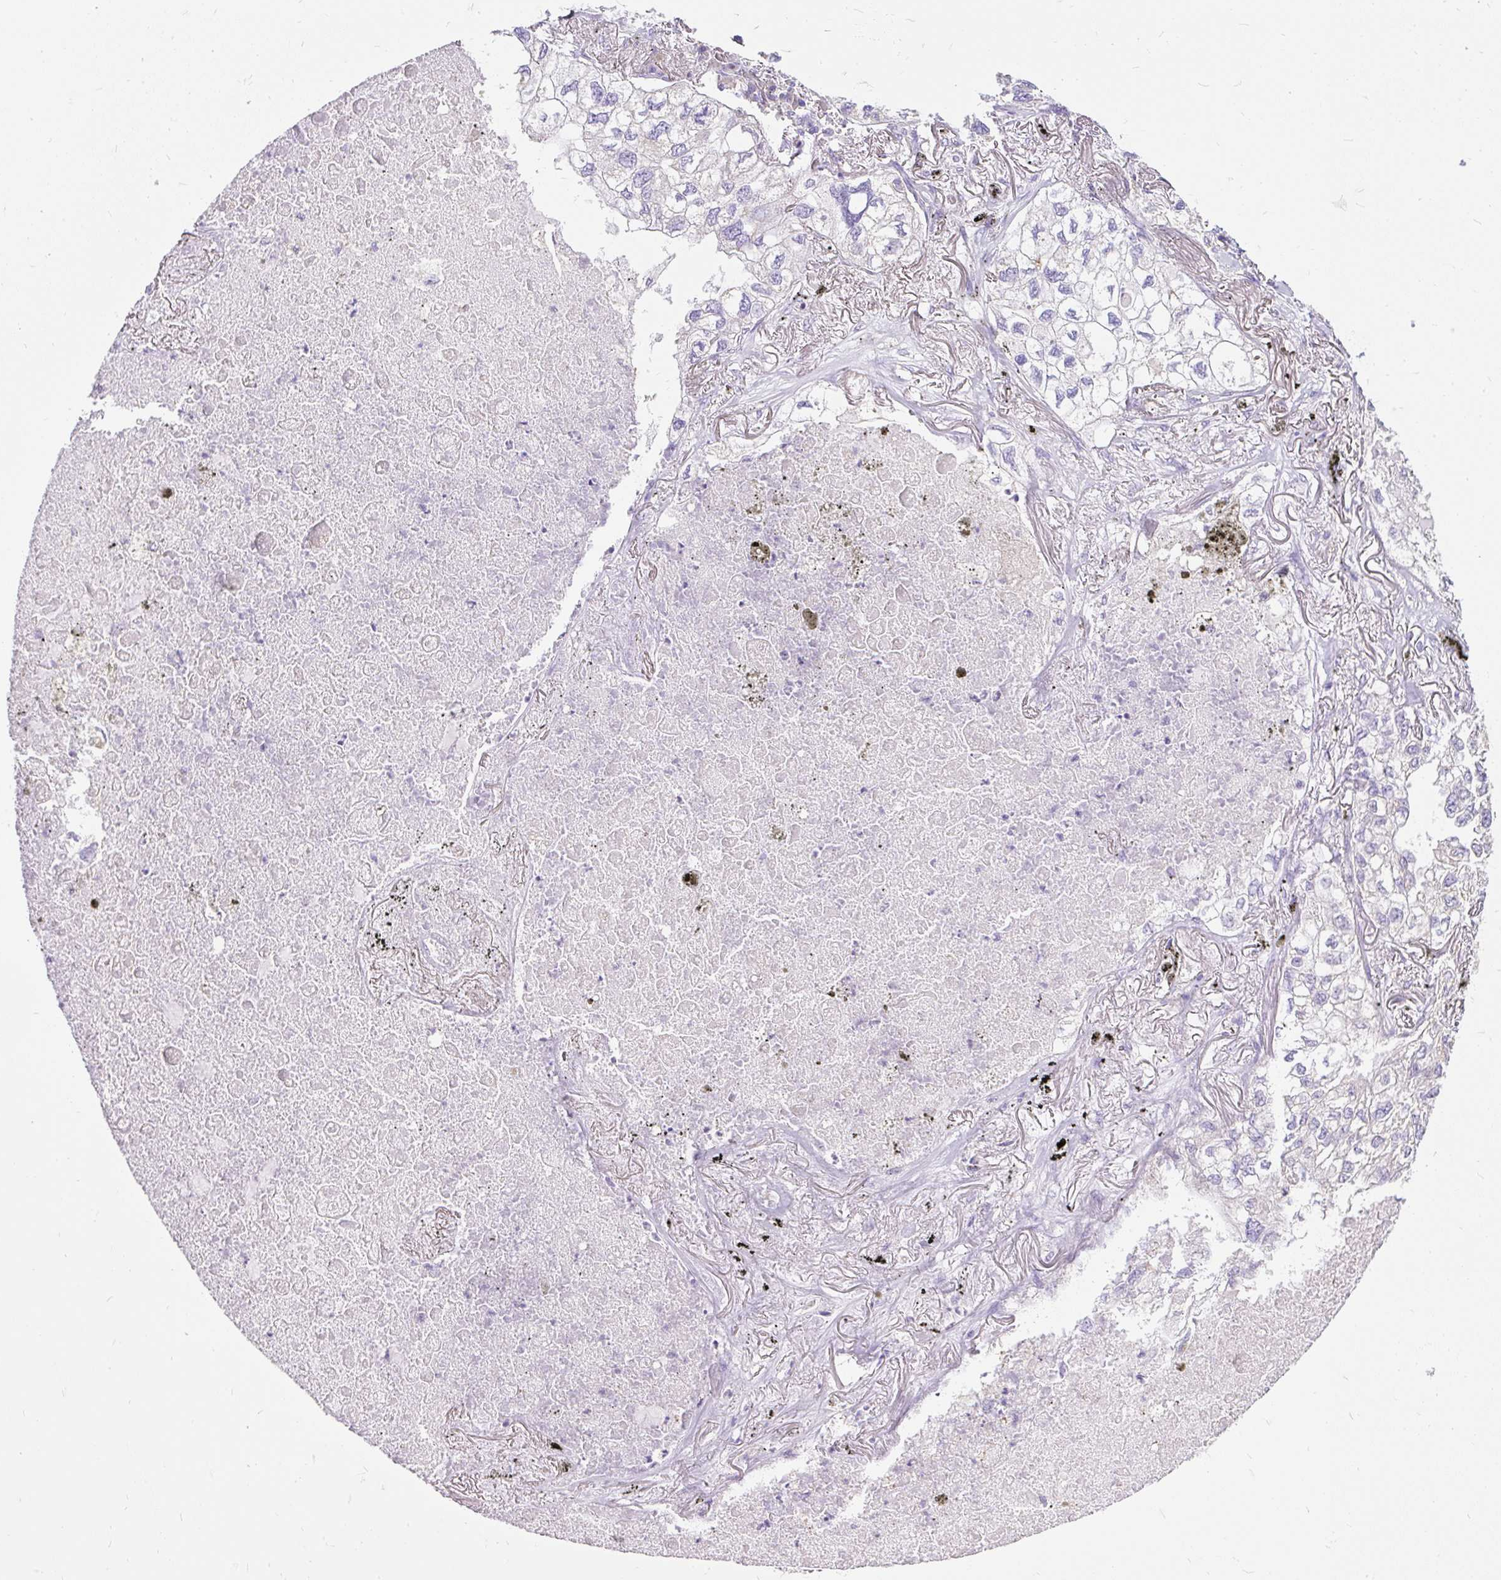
{"staining": {"intensity": "negative", "quantity": "none", "location": "none"}, "tissue": "lung cancer", "cell_type": "Tumor cells", "image_type": "cancer", "snomed": [{"axis": "morphology", "description": "Adenocarcinoma, NOS"}, {"axis": "topography", "description": "Lung"}], "caption": "Immunohistochemical staining of lung cancer (adenocarcinoma) displays no significant expression in tumor cells.", "gene": "GBX1", "patient": {"sex": "male", "age": 65}}